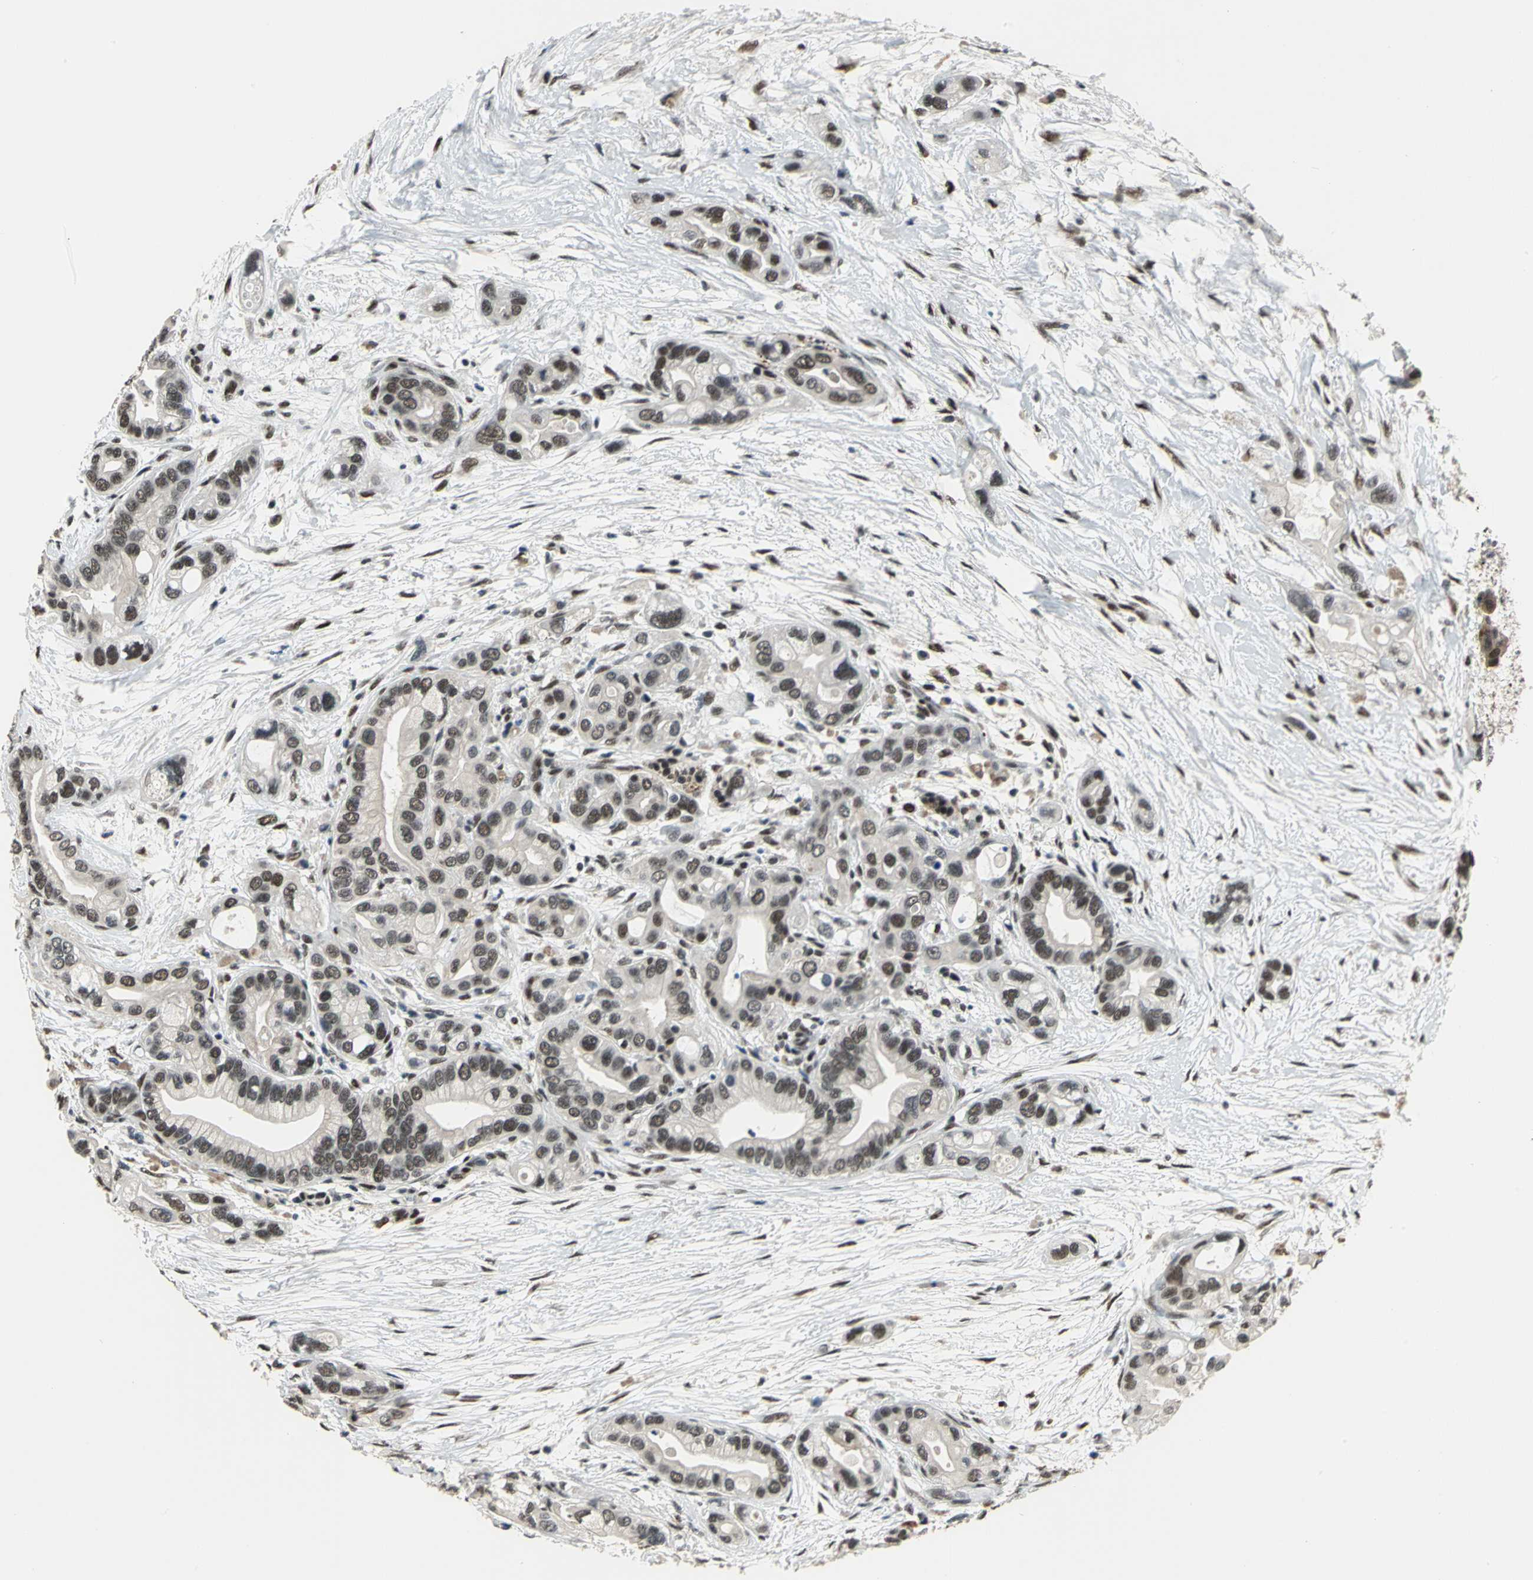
{"staining": {"intensity": "weak", "quantity": ">75%", "location": "nuclear"}, "tissue": "pancreatic cancer", "cell_type": "Tumor cells", "image_type": "cancer", "snomed": [{"axis": "morphology", "description": "Adenocarcinoma, NOS"}, {"axis": "topography", "description": "Pancreas"}], "caption": "Pancreatic adenocarcinoma was stained to show a protein in brown. There is low levels of weak nuclear expression in approximately >75% of tumor cells.", "gene": "ELF2", "patient": {"sex": "female", "age": 77}}